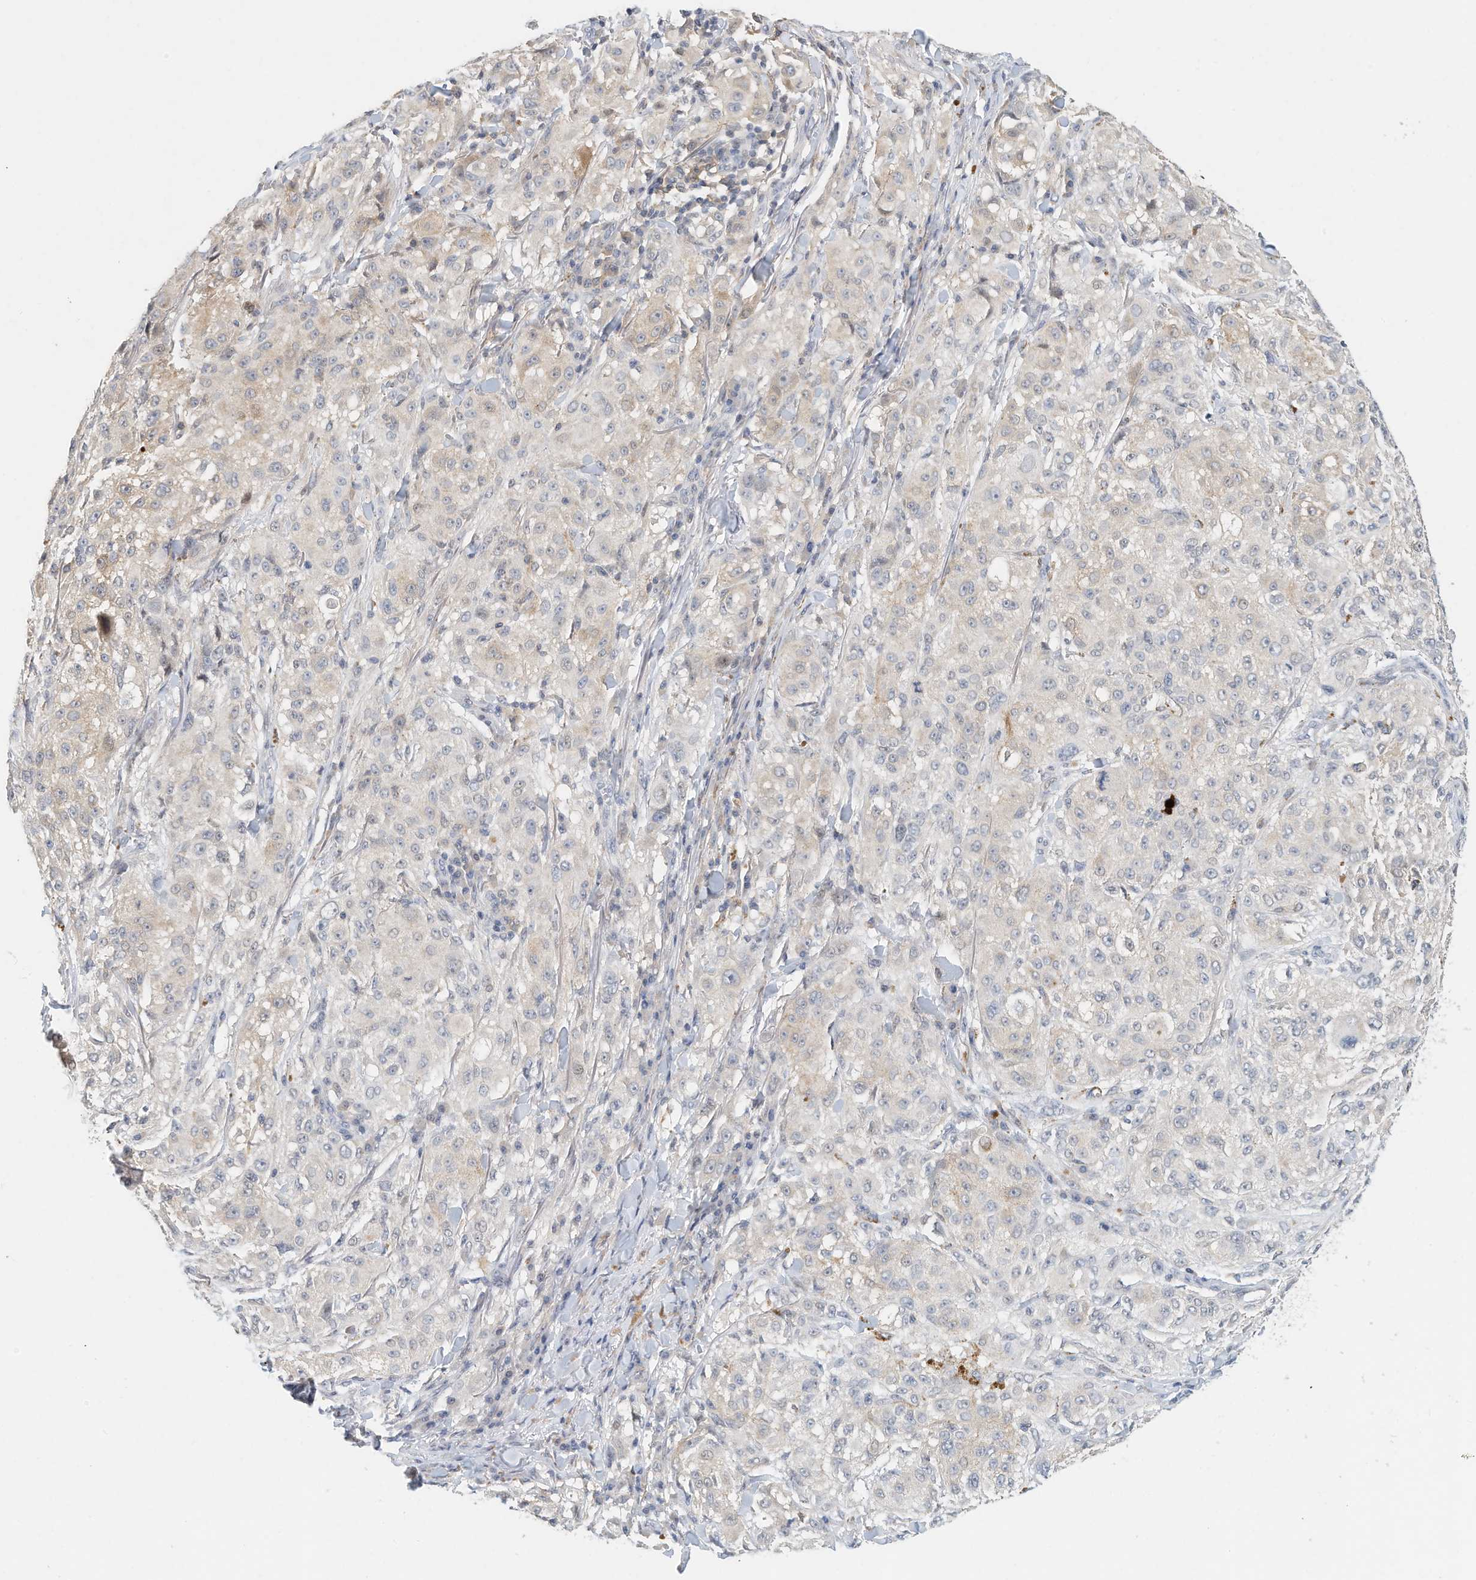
{"staining": {"intensity": "weak", "quantity": "<25%", "location": "cytoplasmic/membranous"}, "tissue": "melanoma", "cell_type": "Tumor cells", "image_type": "cancer", "snomed": [{"axis": "morphology", "description": "Necrosis, NOS"}, {"axis": "morphology", "description": "Malignant melanoma, NOS"}, {"axis": "topography", "description": "Skin"}], "caption": "Immunohistochemical staining of human melanoma reveals no significant expression in tumor cells.", "gene": "MICAL1", "patient": {"sex": "female", "age": 87}}